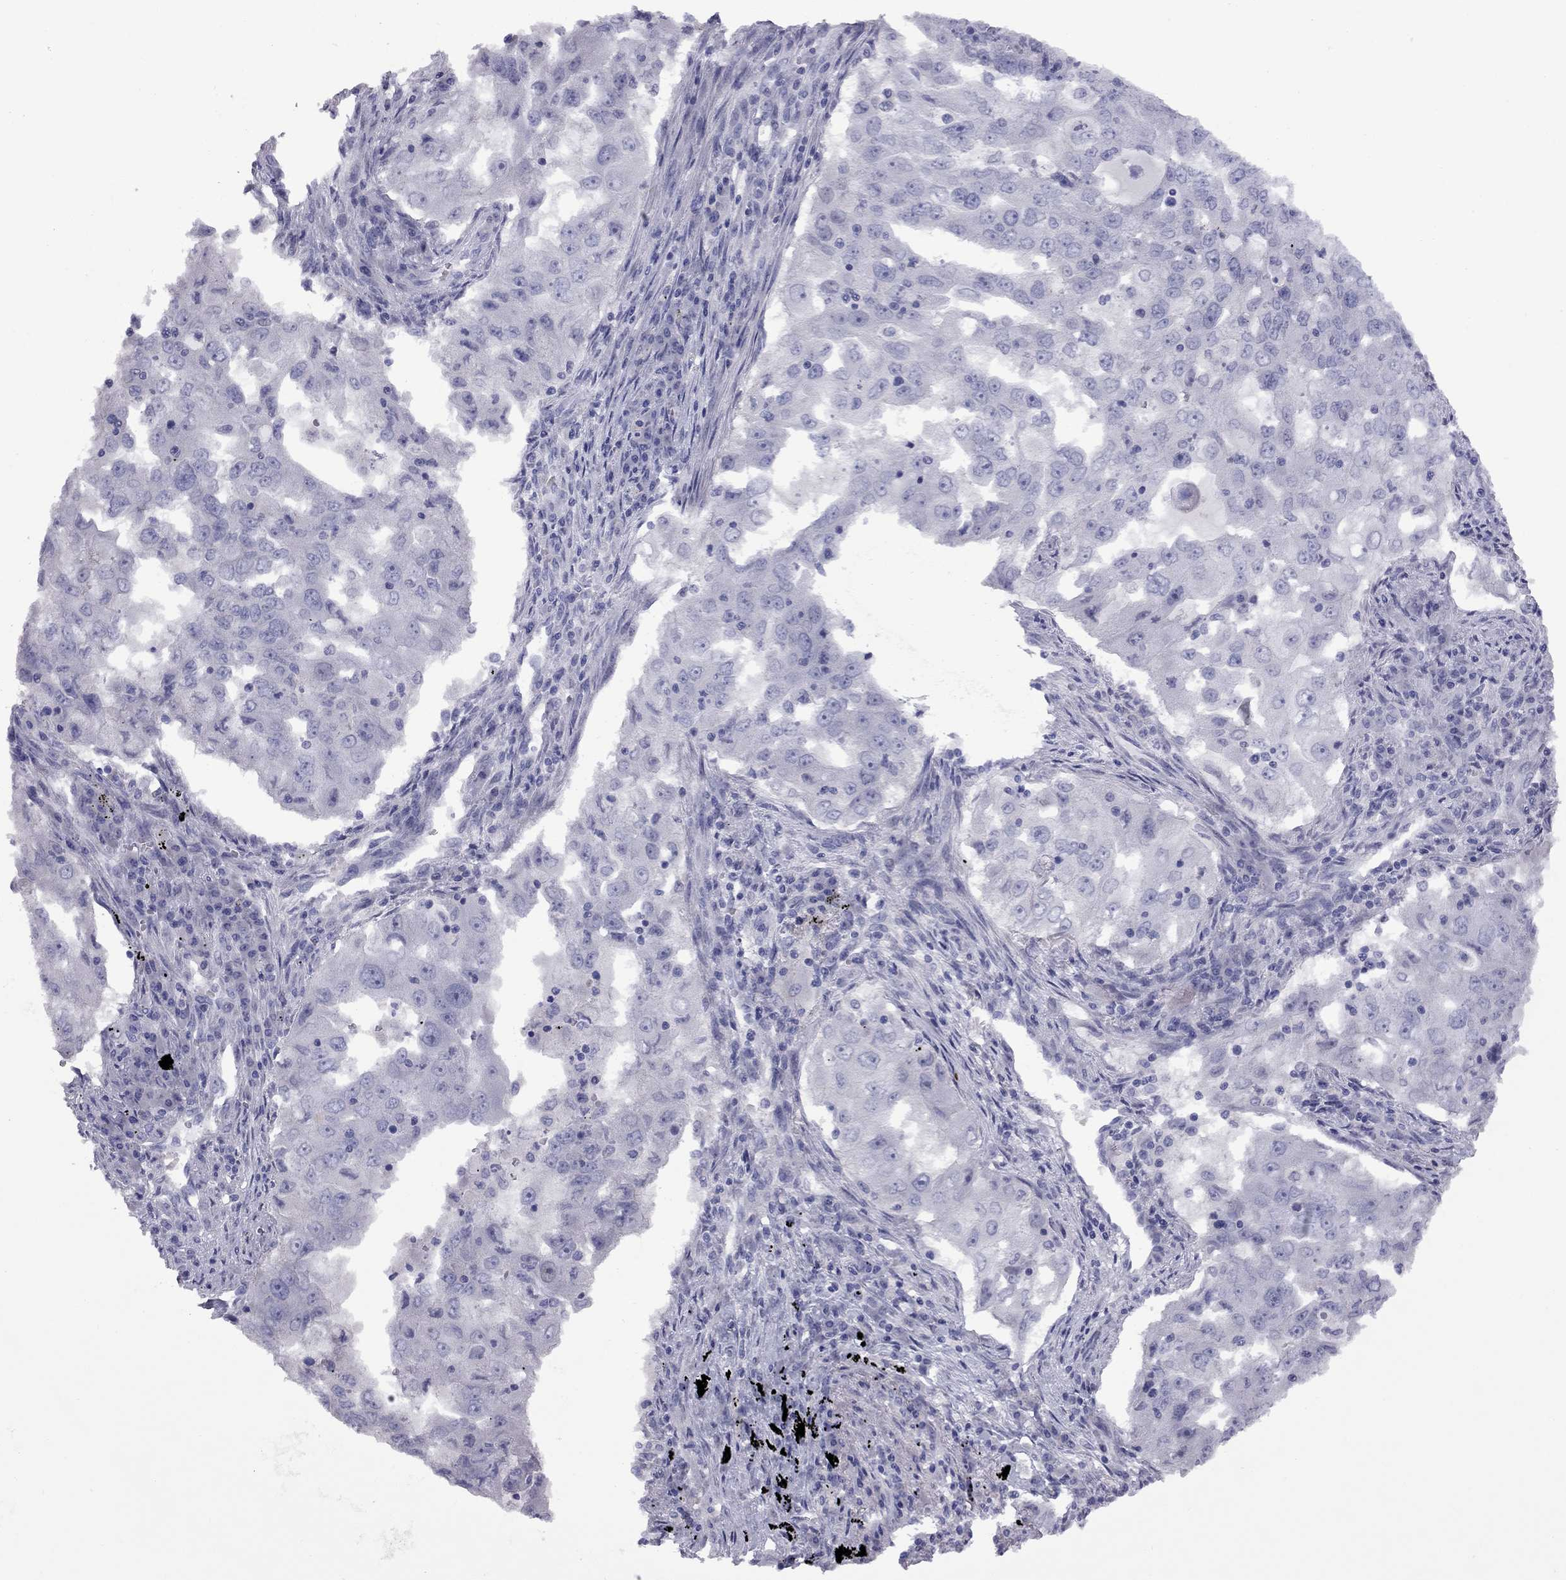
{"staining": {"intensity": "negative", "quantity": "none", "location": "none"}, "tissue": "lung cancer", "cell_type": "Tumor cells", "image_type": "cancer", "snomed": [{"axis": "morphology", "description": "Adenocarcinoma, NOS"}, {"axis": "topography", "description": "Lung"}], "caption": "This is an IHC micrograph of human lung adenocarcinoma. There is no positivity in tumor cells.", "gene": "NRARP", "patient": {"sex": "female", "age": 61}}